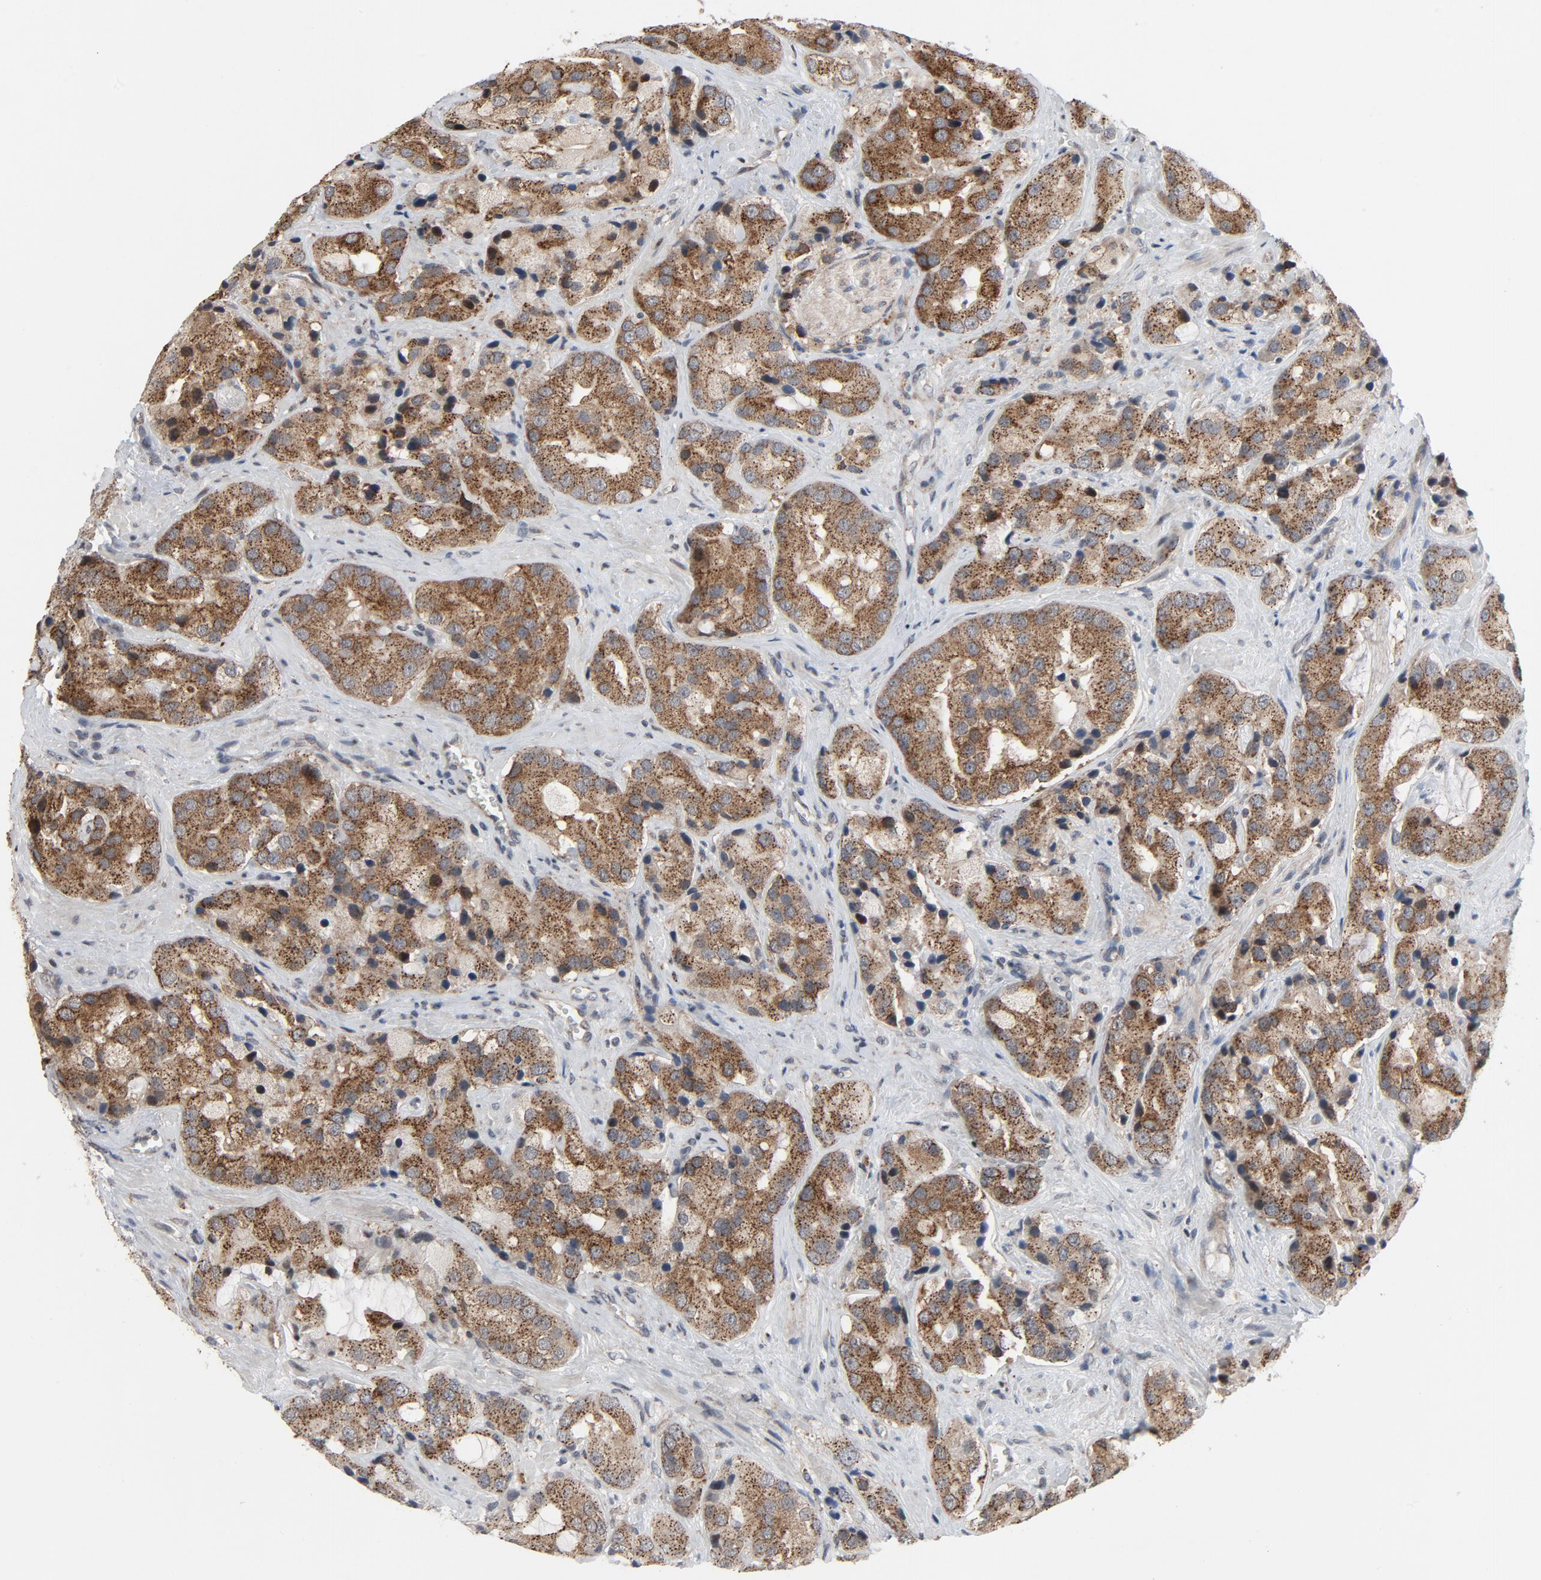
{"staining": {"intensity": "moderate", "quantity": ">75%", "location": "cytoplasmic/membranous"}, "tissue": "prostate cancer", "cell_type": "Tumor cells", "image_type": "cancer", "snomed": [{"axis": "morphology", "description": "Adenocarcinoma, High grade"}, {"axis": "topography", "description": "Prostate"}], "caption": "Immunohistochemistry photomicrograph of adenocarcinoma (high-grade) (prostate) stained for a protein (brown), which exhibits medium levels of moderate cytoplasmic/membranous positivity in approximately >75% of tumor cells.", "gene": "RPL12", "patient": {"sex": "male", "age": 70}}